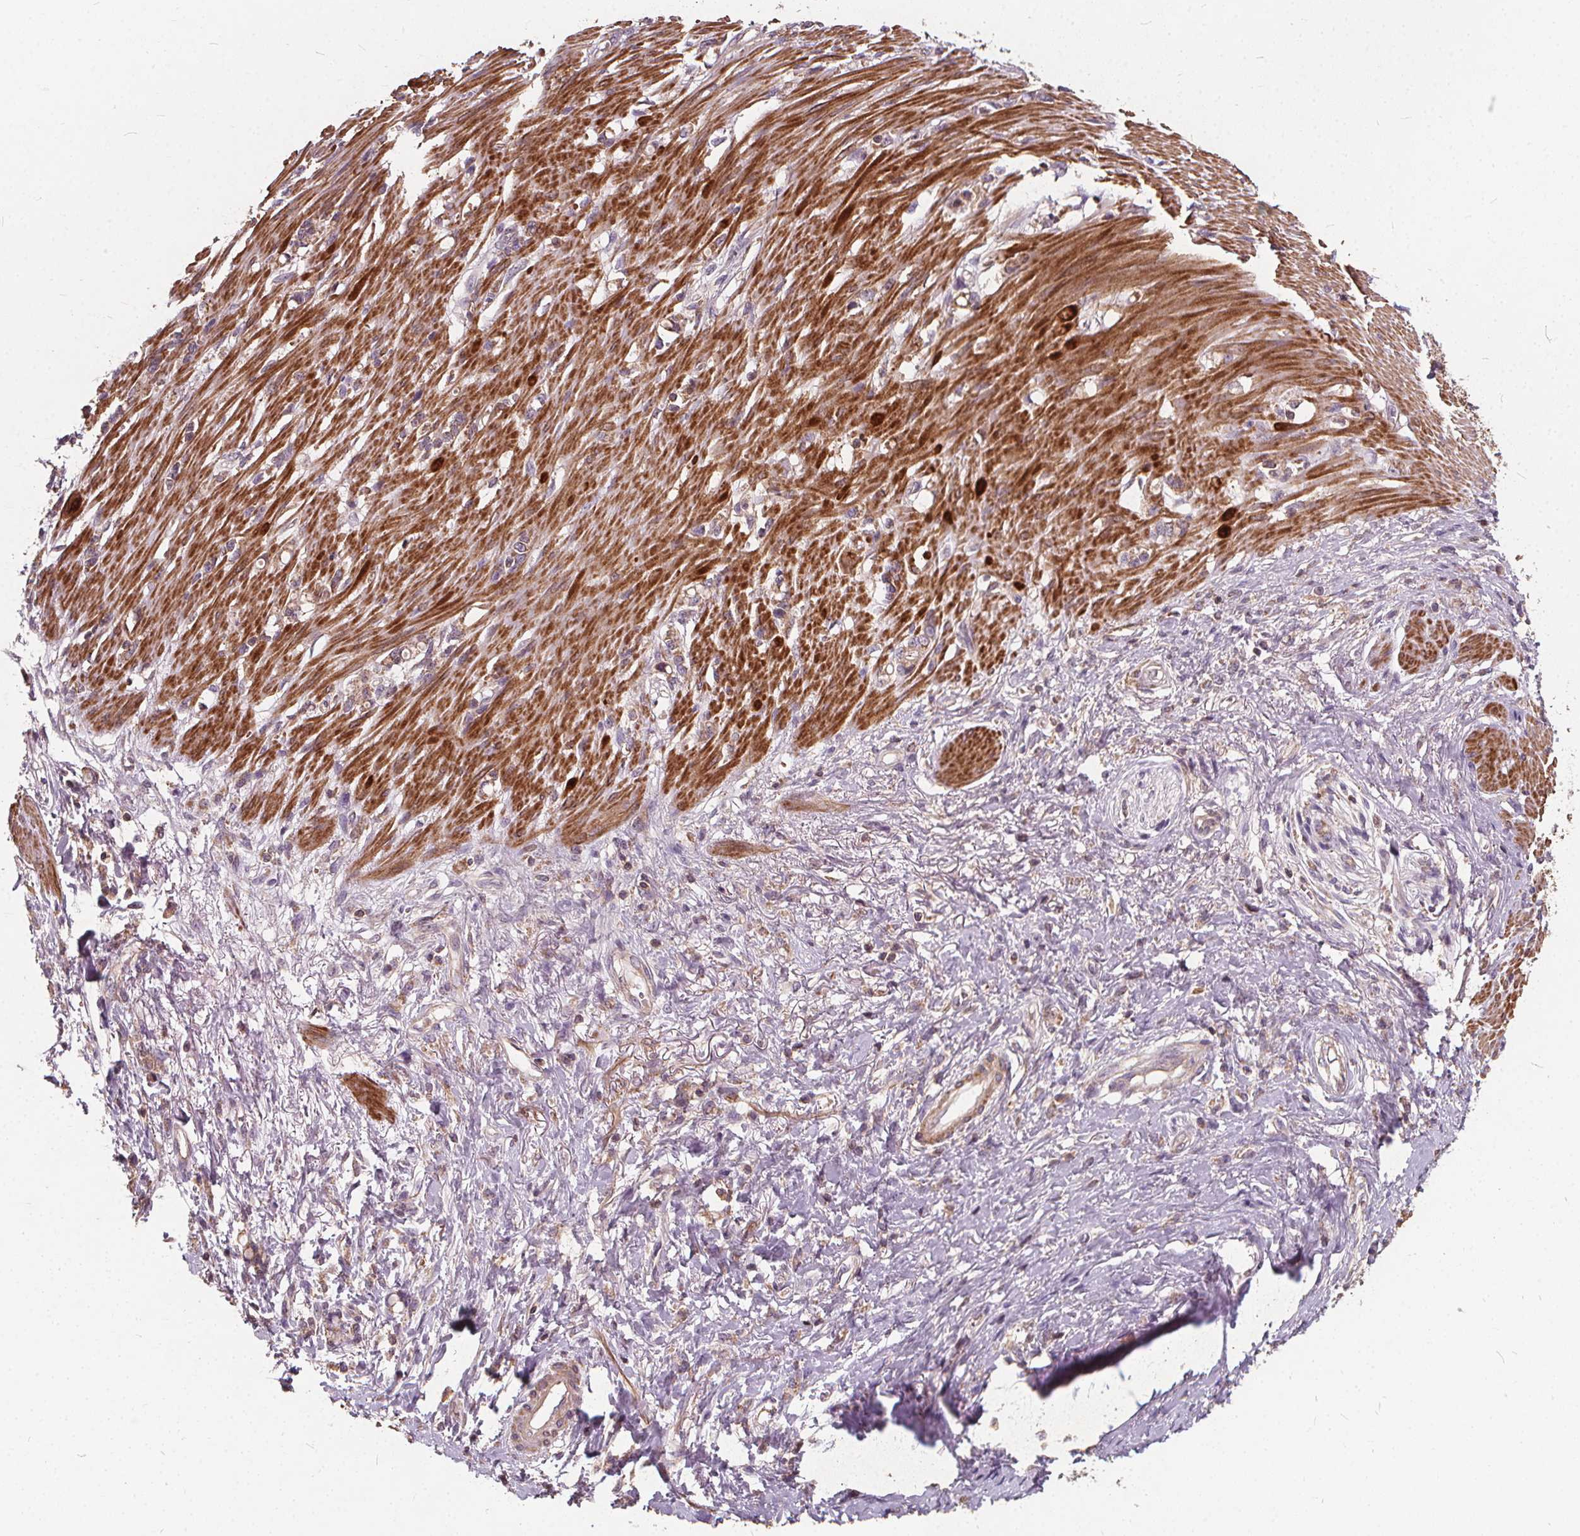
{"staining": {"intensity": "weak", "quantity": "25%-75%", "location": "cytoplasmic/membranous"}, "tissue": "stomach cancer", "cell_type": "Tumor cells", "image_type": "cancer", "snomed": [{"axis": "morphology", "description": "Adenocarcinoma, NOS"}, {"axis": "topography", "description": "Stomach"}], "caption": "Brown immunohistochemical staining in adenocarcinoma (stomach) exhibits weak cytoplasmic/membranous positivity in about 25%-75% of tumor cells.", "gene": "ORAI2", "patient": {"sex": "female", "age": 84}}